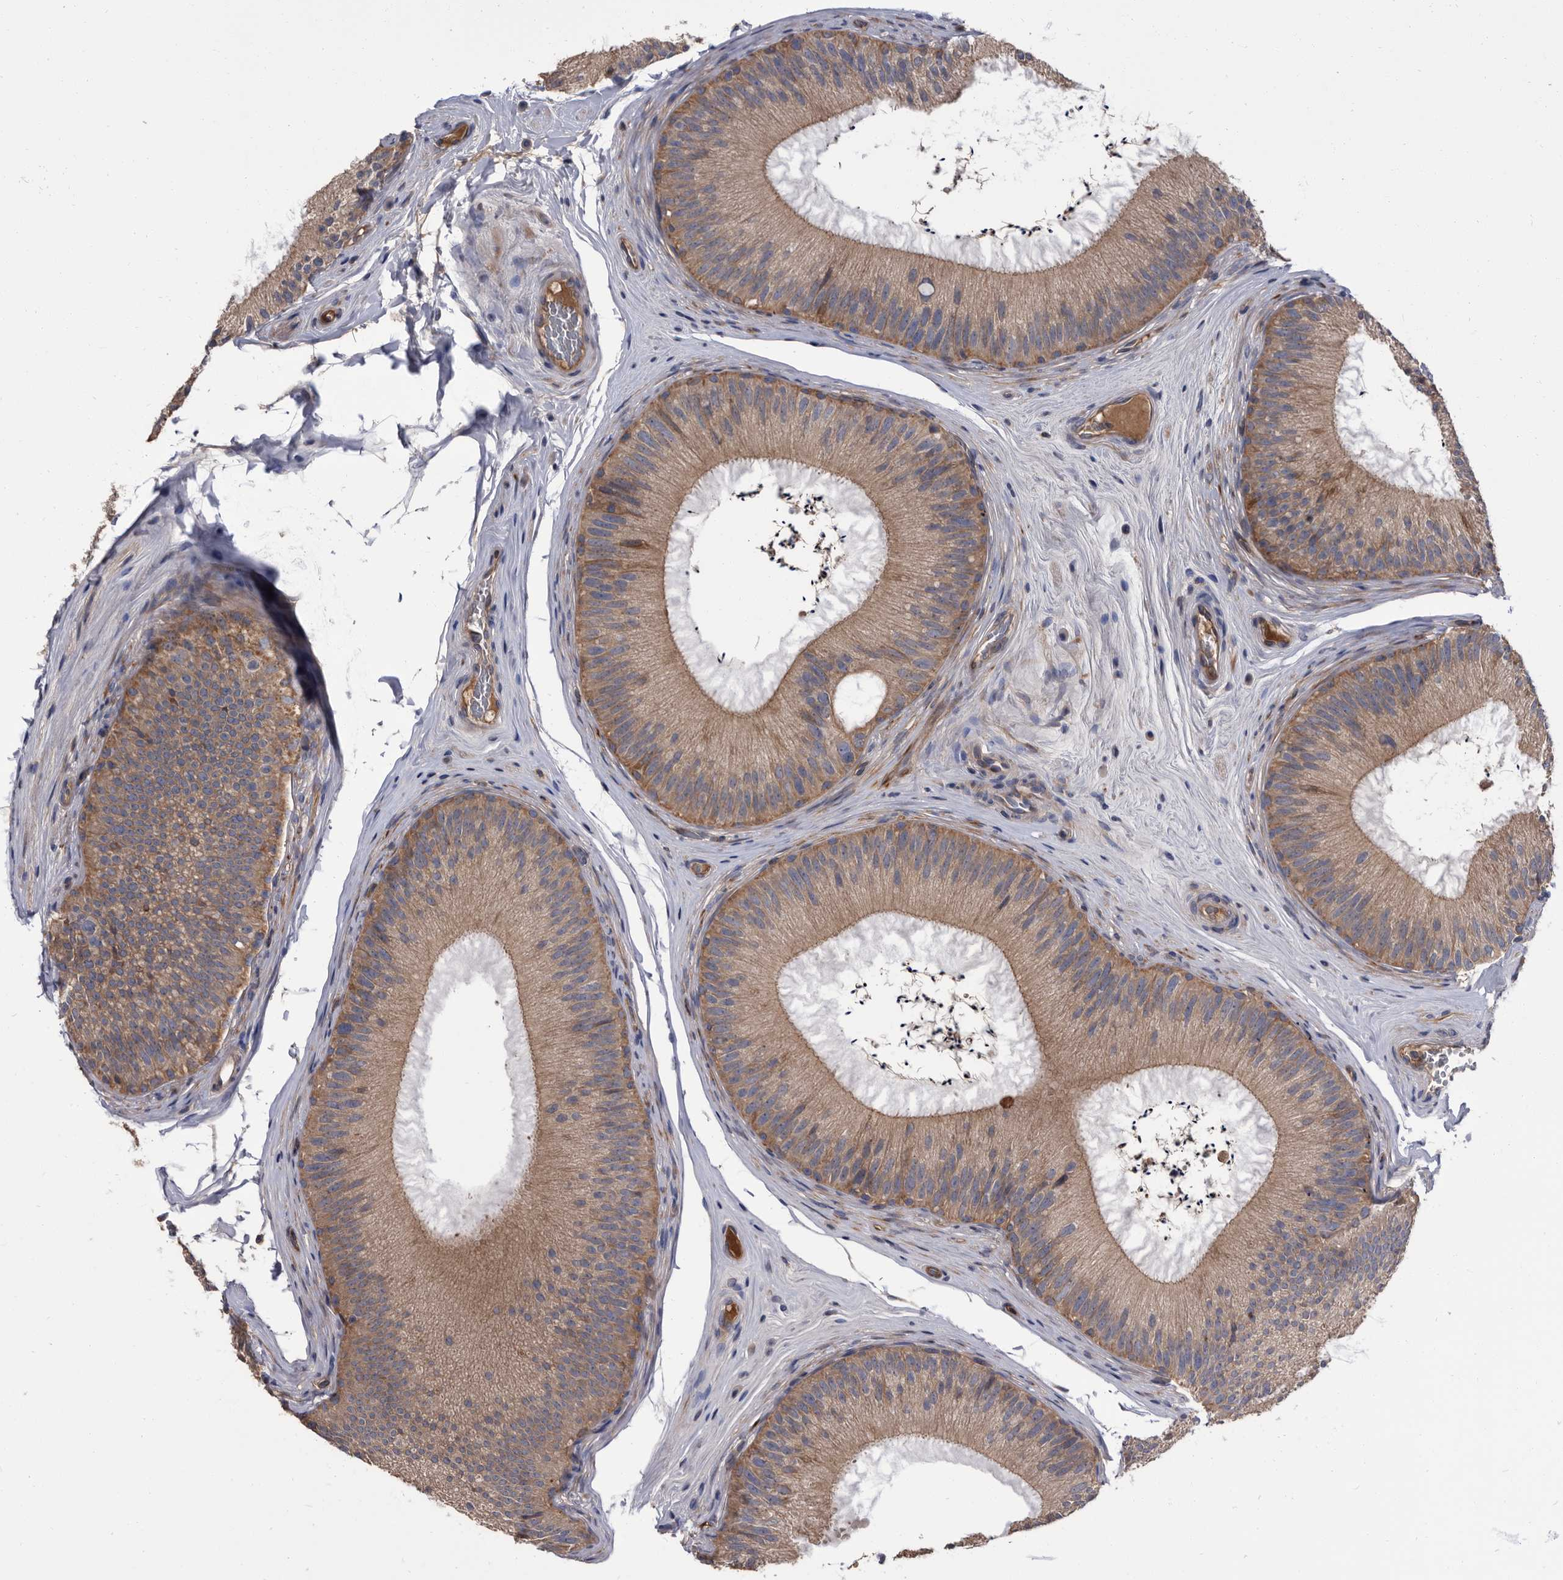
{"staining": {"intensity": "moderate", "quantity": ">75%", "location": "cytoplasmic/membranous"}, "tissue": "epididymis", "cell_type": "Glandular cells", "image_type": "normal", "snomed": [{"axis": "morphology", "description": "Normal tissue, NOS"}, {"axis": "topography", "description": "Epididymis"}], "caption": "Immunohistochemistry of benign human epididymis reveals medium levels of moderate cytoplasmic/membranous staining in about >75% of glandular cells. The staining is performed using DAB brown chromogen to label protein expression. The nuclei are counter-stained blue using hematoxylin.", "gene": "DTNBP1", "patient": {"sex": "male", "age": 45}}